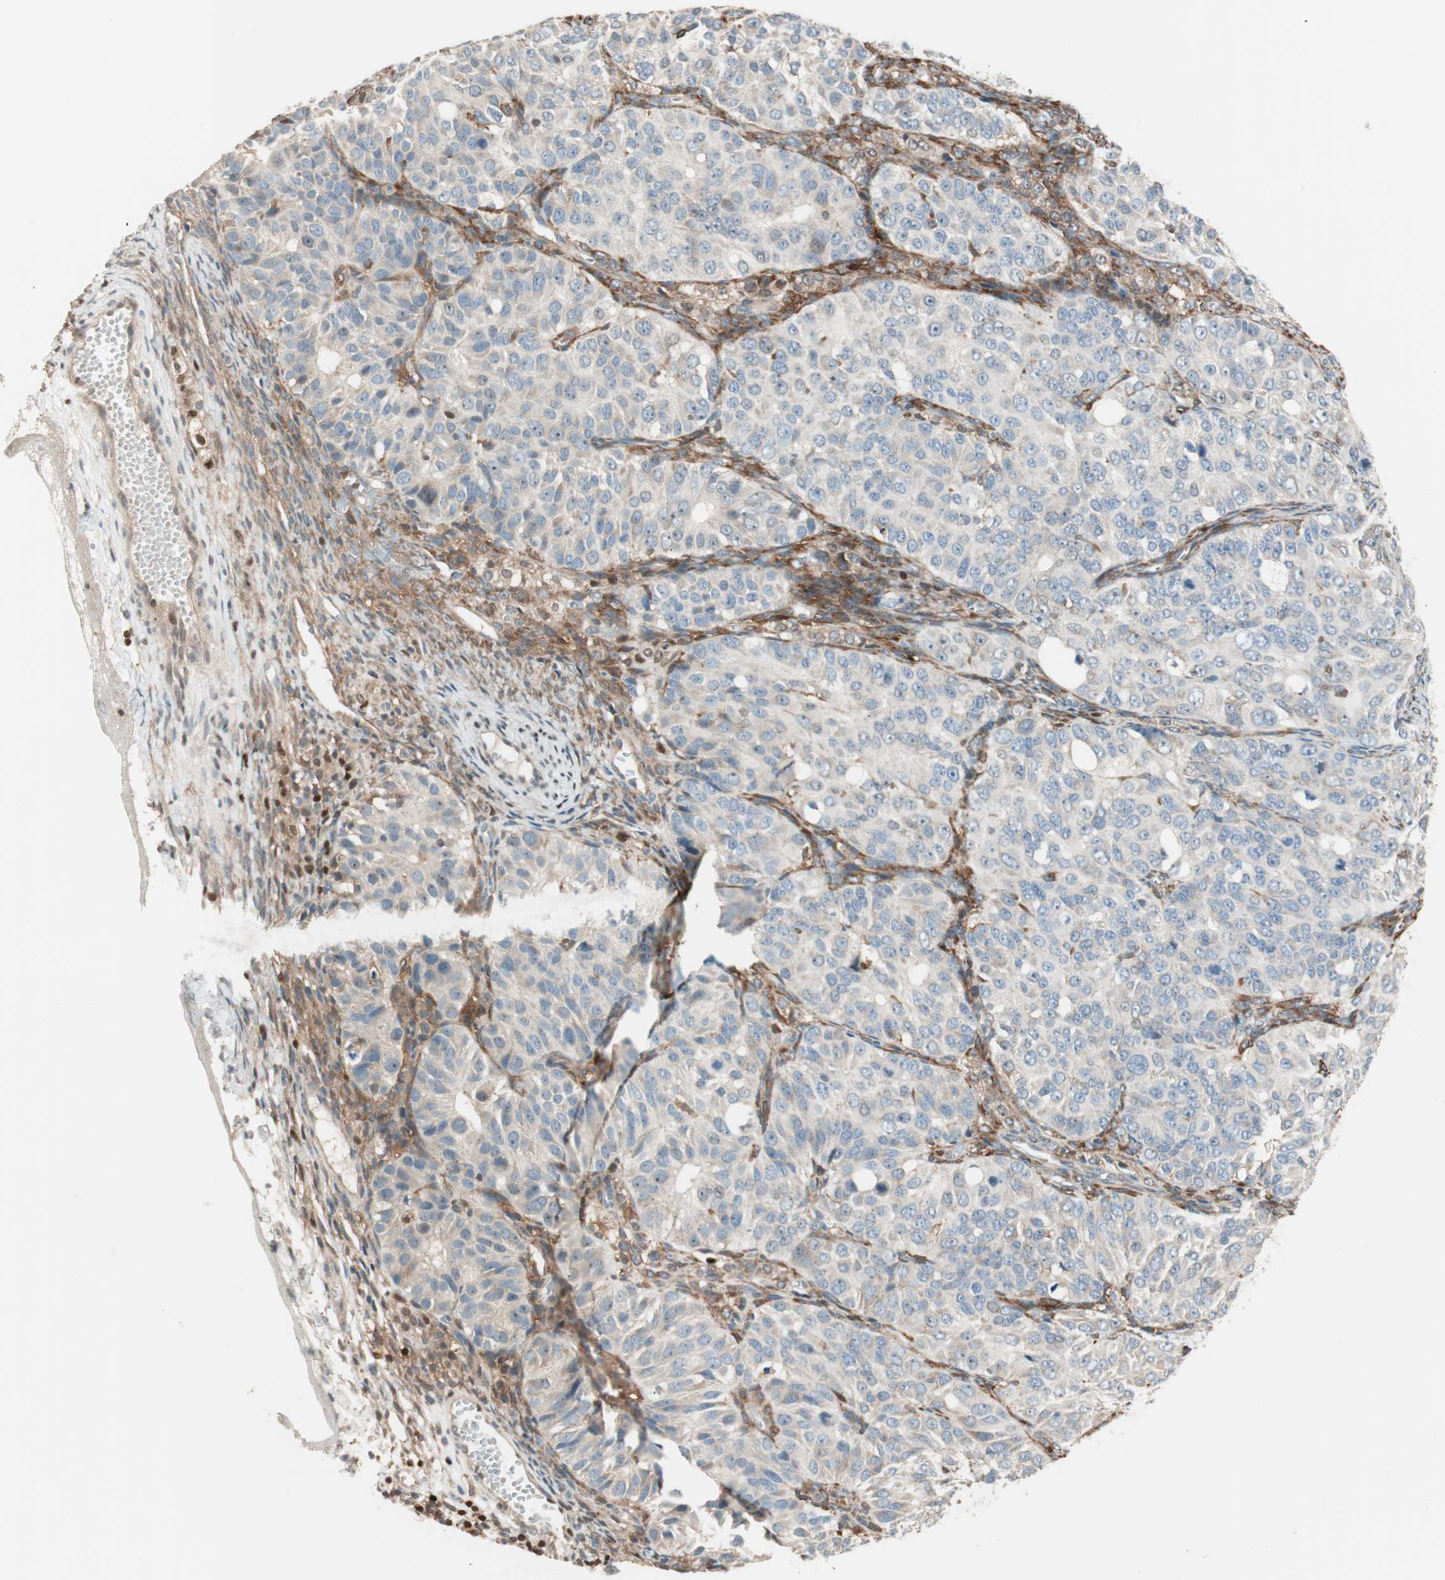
{"staining": {"intensity": "weak", "quantity": "25%-75%", "location": "cytoplasmic/membranous"}, "tissue": "ovarian cancer", "cell_type": "Tumor cells", "image_type": "cancer", "snomed": [{"axis": "morphology", "description": "Carcinoma, endometroid"}, {"axis": "topography", "description": "Ovary"}], "caption": "There is low levels of weak cytoplasmic/membranous positivity in tumor cells of ovarian cancer (endometroid carcinoma), as demonstrated by immunohistochemical staining (brown color).", "gene": "BIN1", "patient": {"sex": "female", "age": 51}}